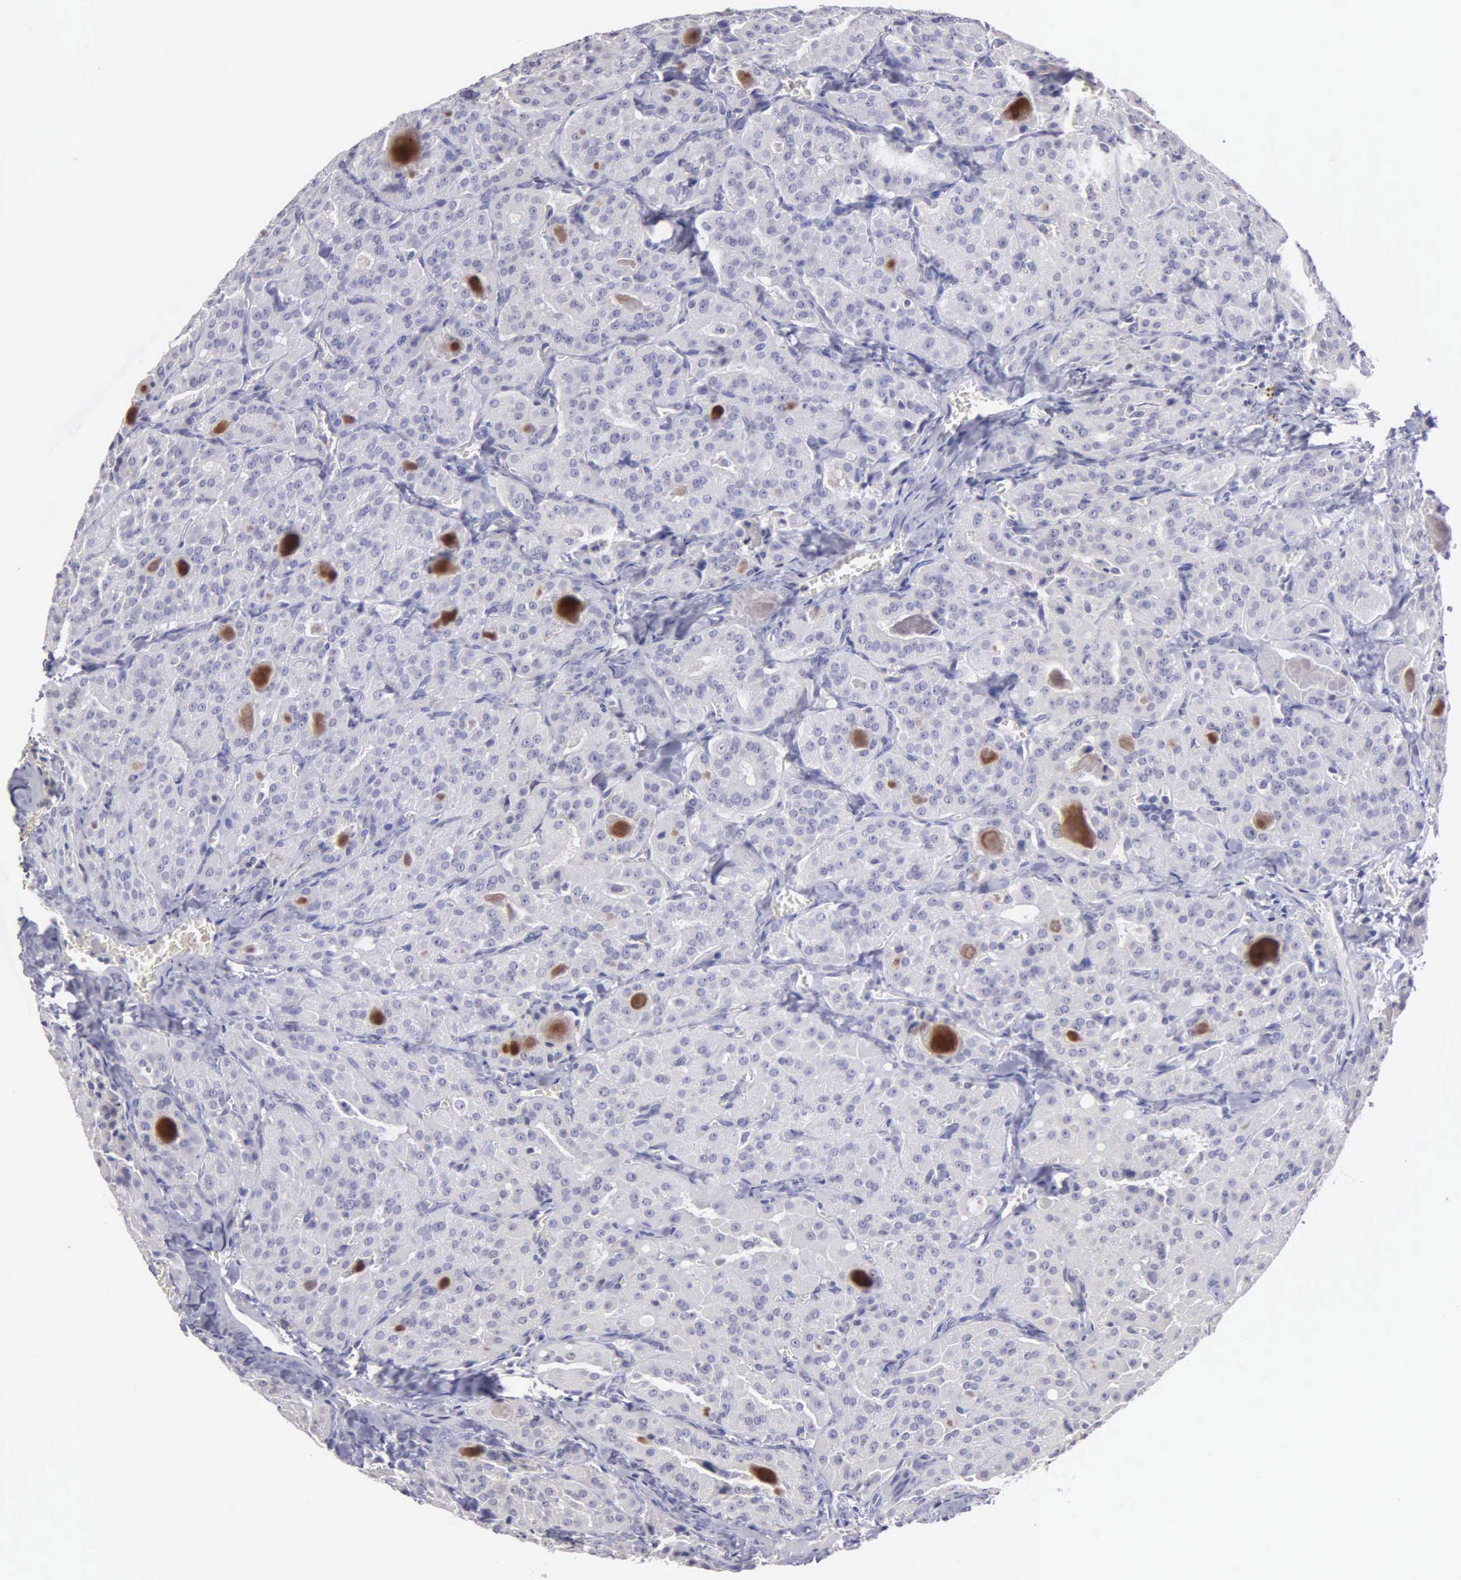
{"staining": {"intensity": "negative", "quantity": "none", "location": "none"}, "tissue": "thyroid cancer", "cell_type": "Tumor cells", "image_type": "cancer", "snomed": [{"axis": "morphology", "description": "Carcinoma, NOS"}, {"axis": "topography", "description": "Thyroid gland"}], "caption": "A histopathology image of thyroid carcinoma stained for a protein displays no brown staining in tumor cells.", "gene": "BRD1", "patient": {"sex": "male", "age": 76}}